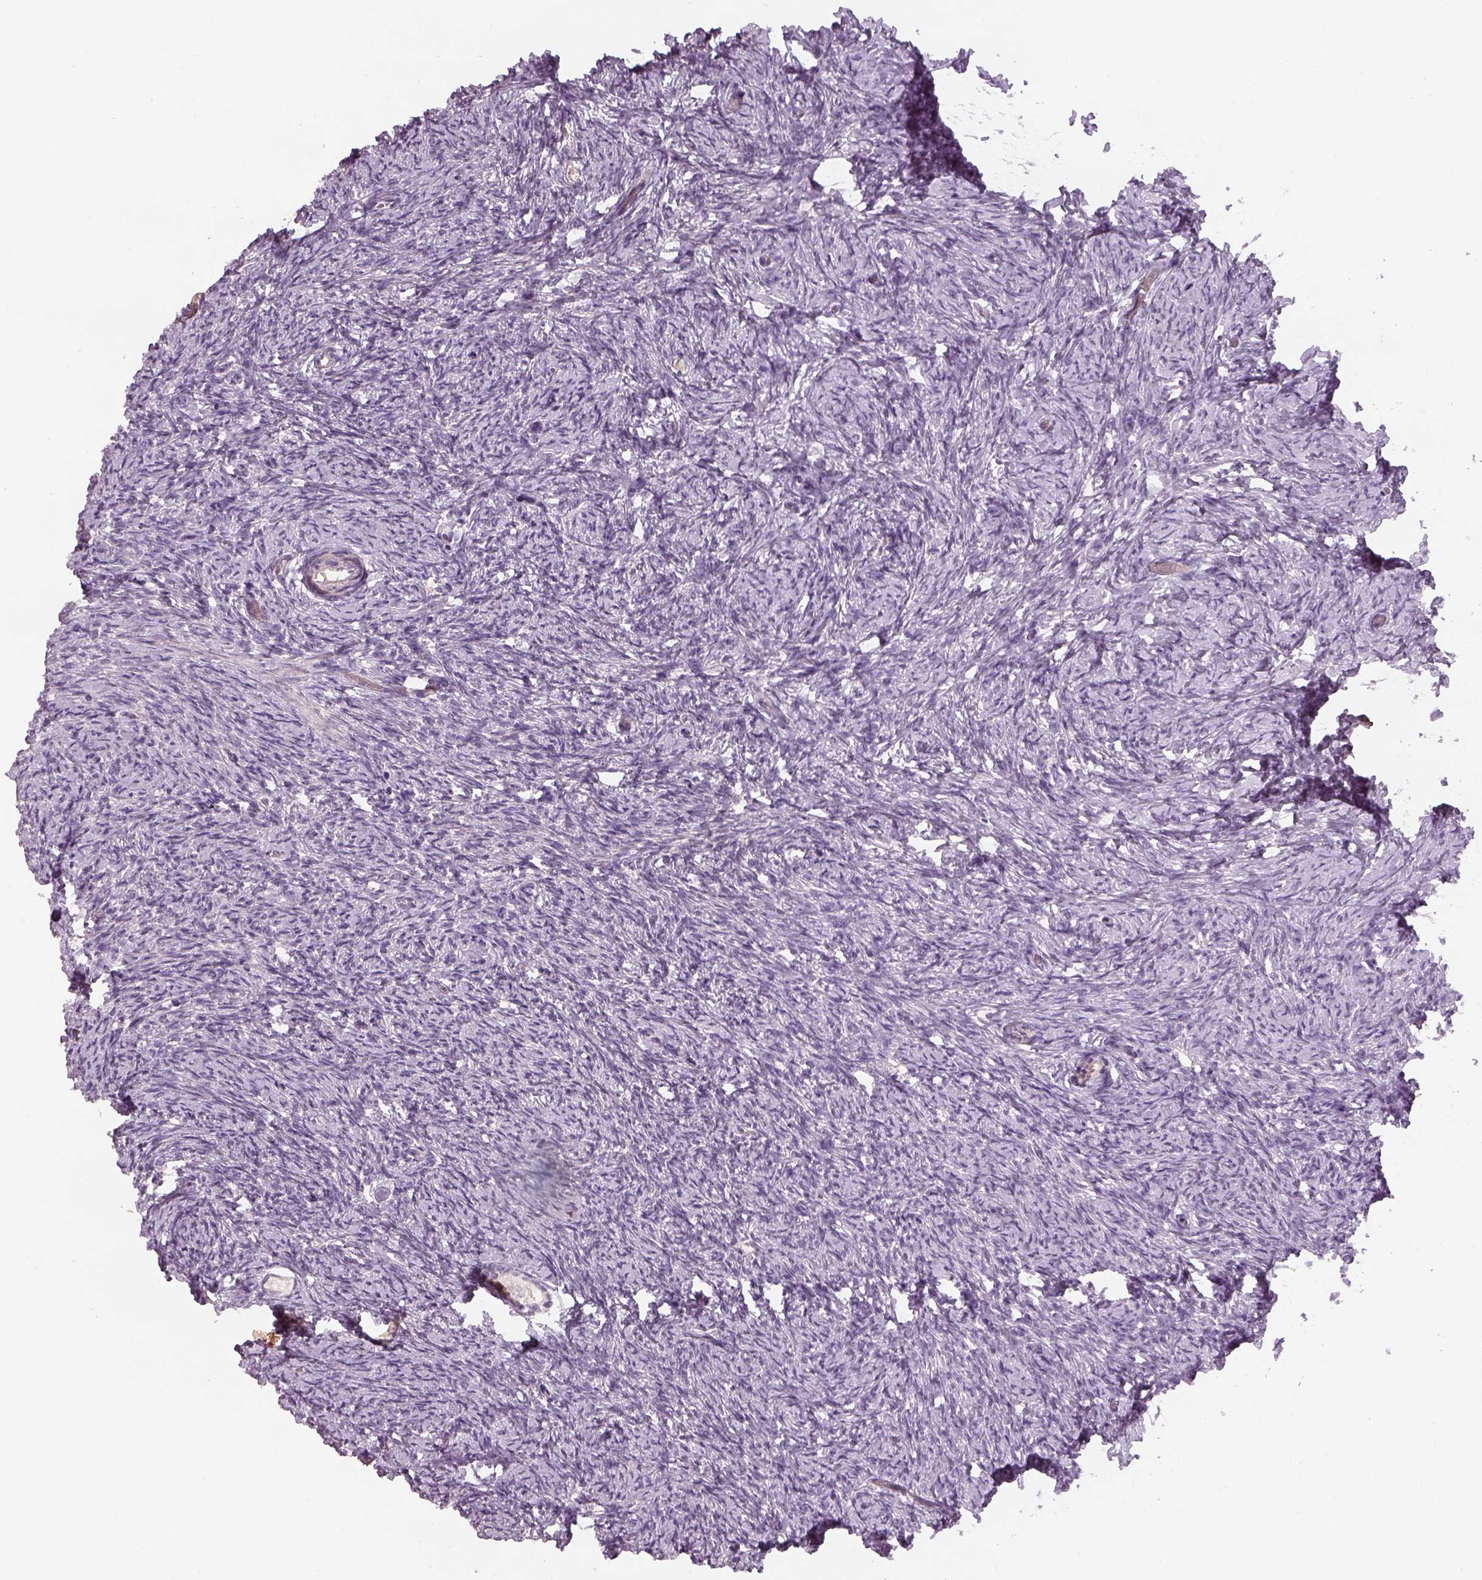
{"staining": {"intensity": "negative", "quantity": "none", "location": "none"}, "tissue": "ovary", "cell_type": "Follicle cells", "image_type": "normal", "snomed": [{"axis": "morphology", "description": "Normal tissue, NOS"}, {"axis": "topography", "description": "Ovary"}], "caption": "This is a photomicrograph of immunohistochemistry staining of benign ovary, which shows no positivity in follicle cells.", "gene": "GDNF", "patient": {"sex": "female", "age": 39}}